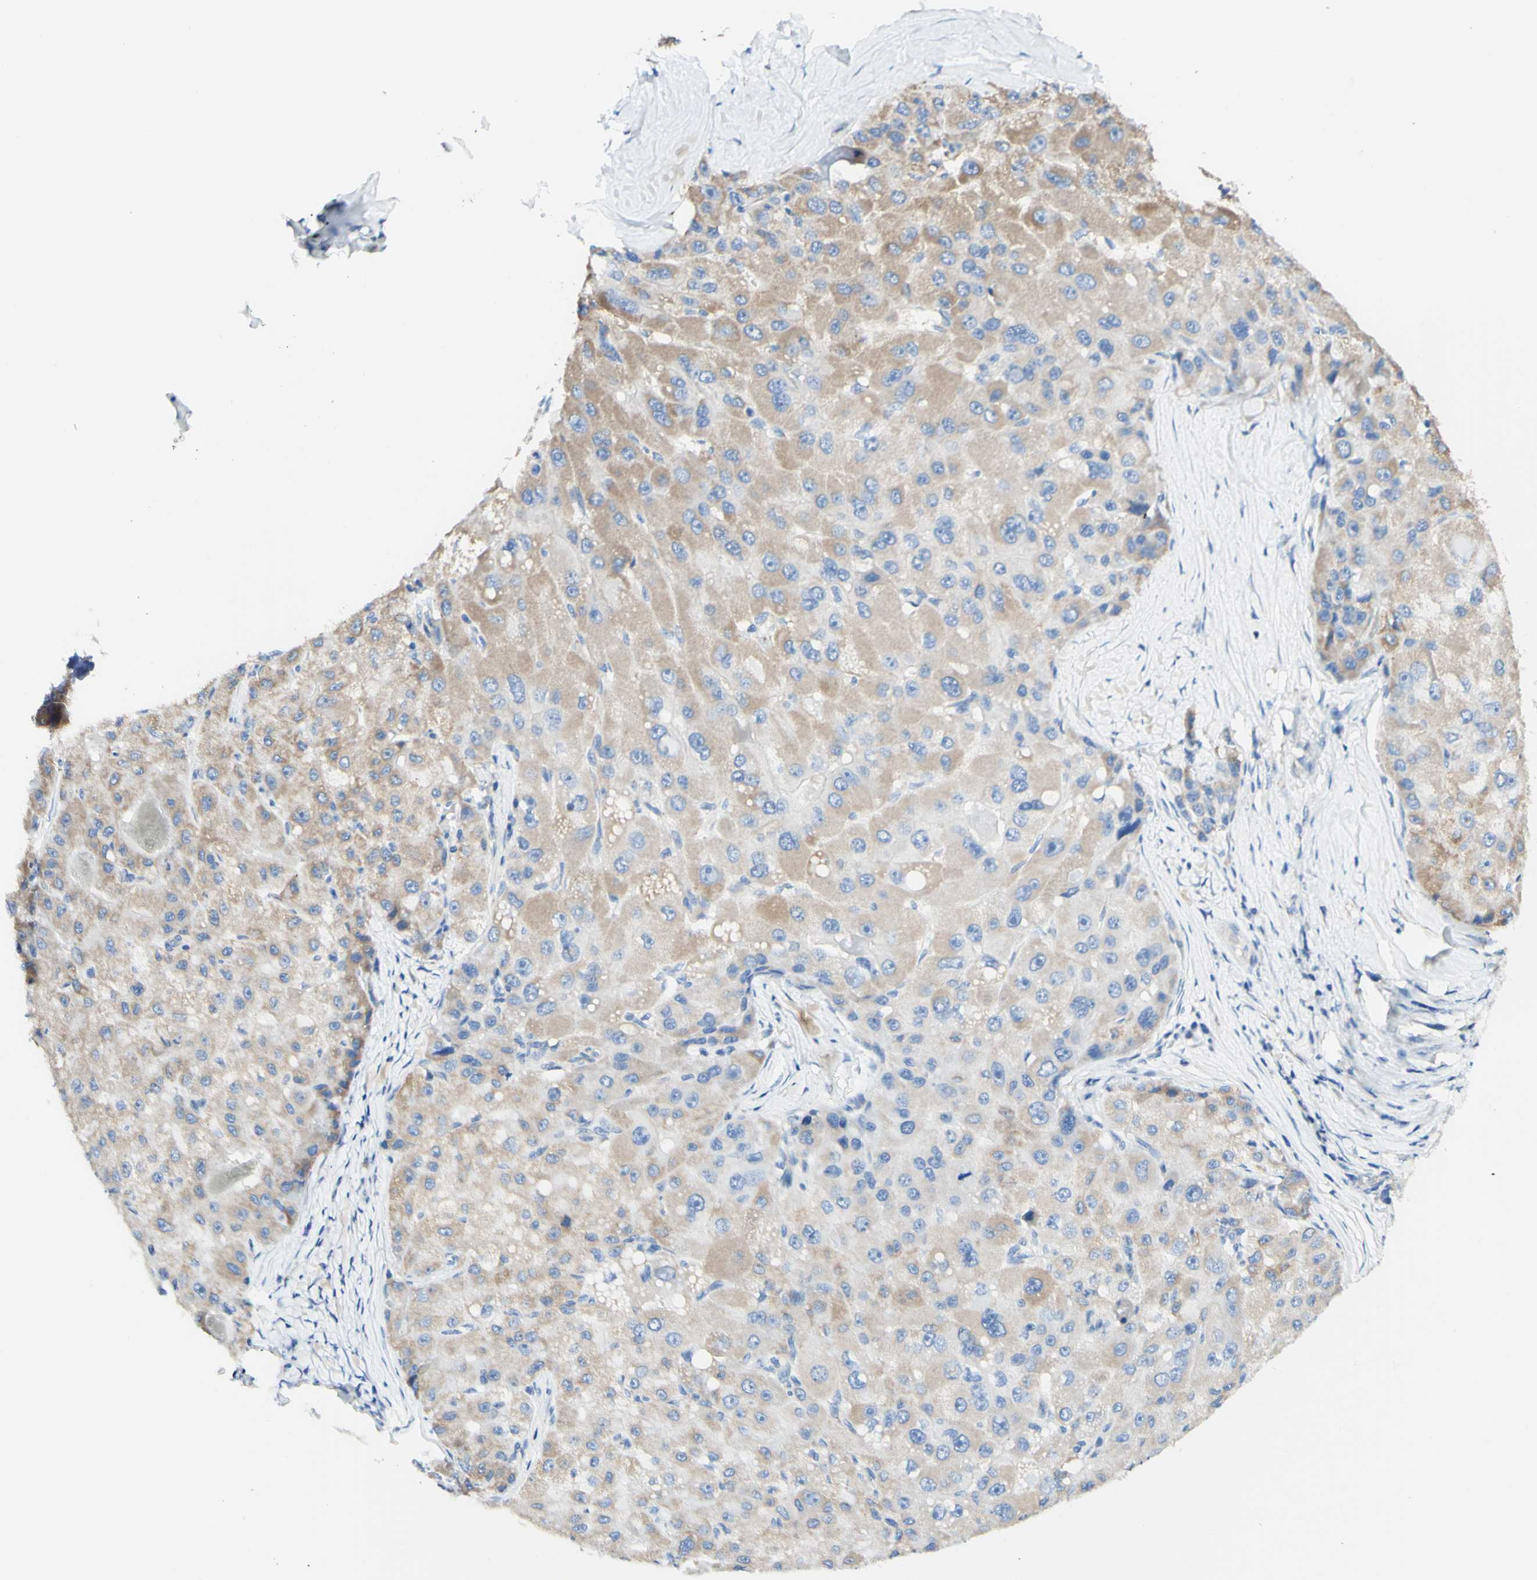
{"staining": {"intensity": "weak", "quantity": ">75%", "location": "cytoplasmic/membranous"}, "tissue": "liver cancer", "cell_type": "Tumor cells", "image_type": "cancer", "snomed": [{"axis": "morphology", "description": "Carcinoma, Hepatocellular, NOS"}, {"axis": "topography", "description": "Liver"}], "caption": "IHC (DAB) staining of human liver cancer displays weak cytoplasmic/membranous protein staining in approximately >75% of tumor cells. (DAB IHC with brightfield microscopy, high magnification).", "gene": "ARMC10", "patient": {"sex": "male", "age": 80}}